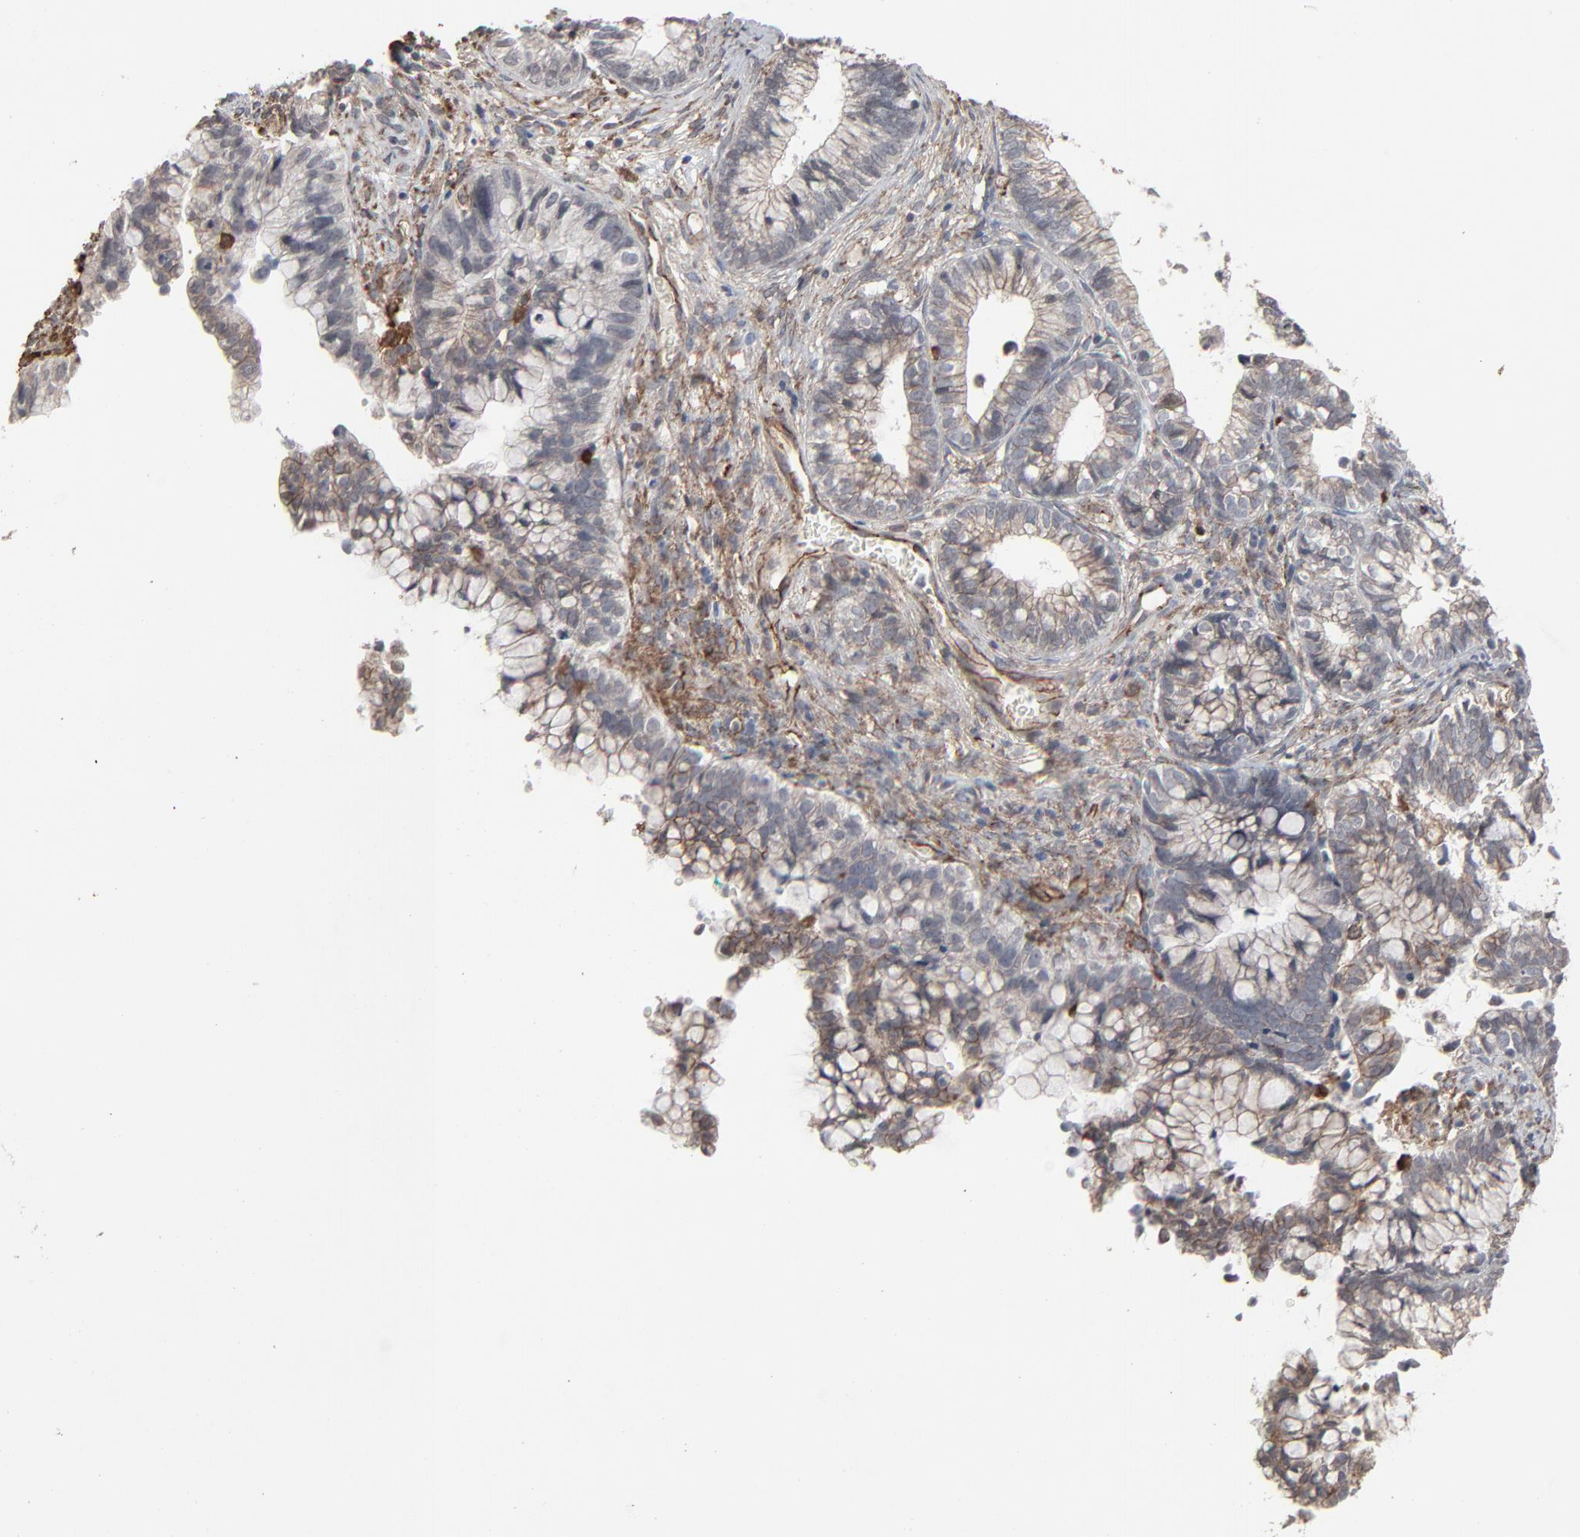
{"staining": {"intensity": "weak", "quantity": "25%-75%", "location": "cytoplasmic/membranous"}, "tissue": "cervical cancer", "cell_type": "Tumor cells", "image_type": "cancer", "snomed": [{"axis": "morphology", "description": "Adenocarcinoma, NOS"}, {"axis": "topography", "description": "Cervix"}], "caption": "Brown immunohistochemical staining in cervical adenocarcinoma exhibits weak cytoplasmic/membranous positivity in approximately 25%-75% of tumor cells. (Stains: DAB (3,3'-diaminobenzidine) in brown, nuclei in blue, Microscopy: brightfield microscopy at high magnification).", "gene": "CTNND1", "patient": {"sex": "female", "age": 44}}